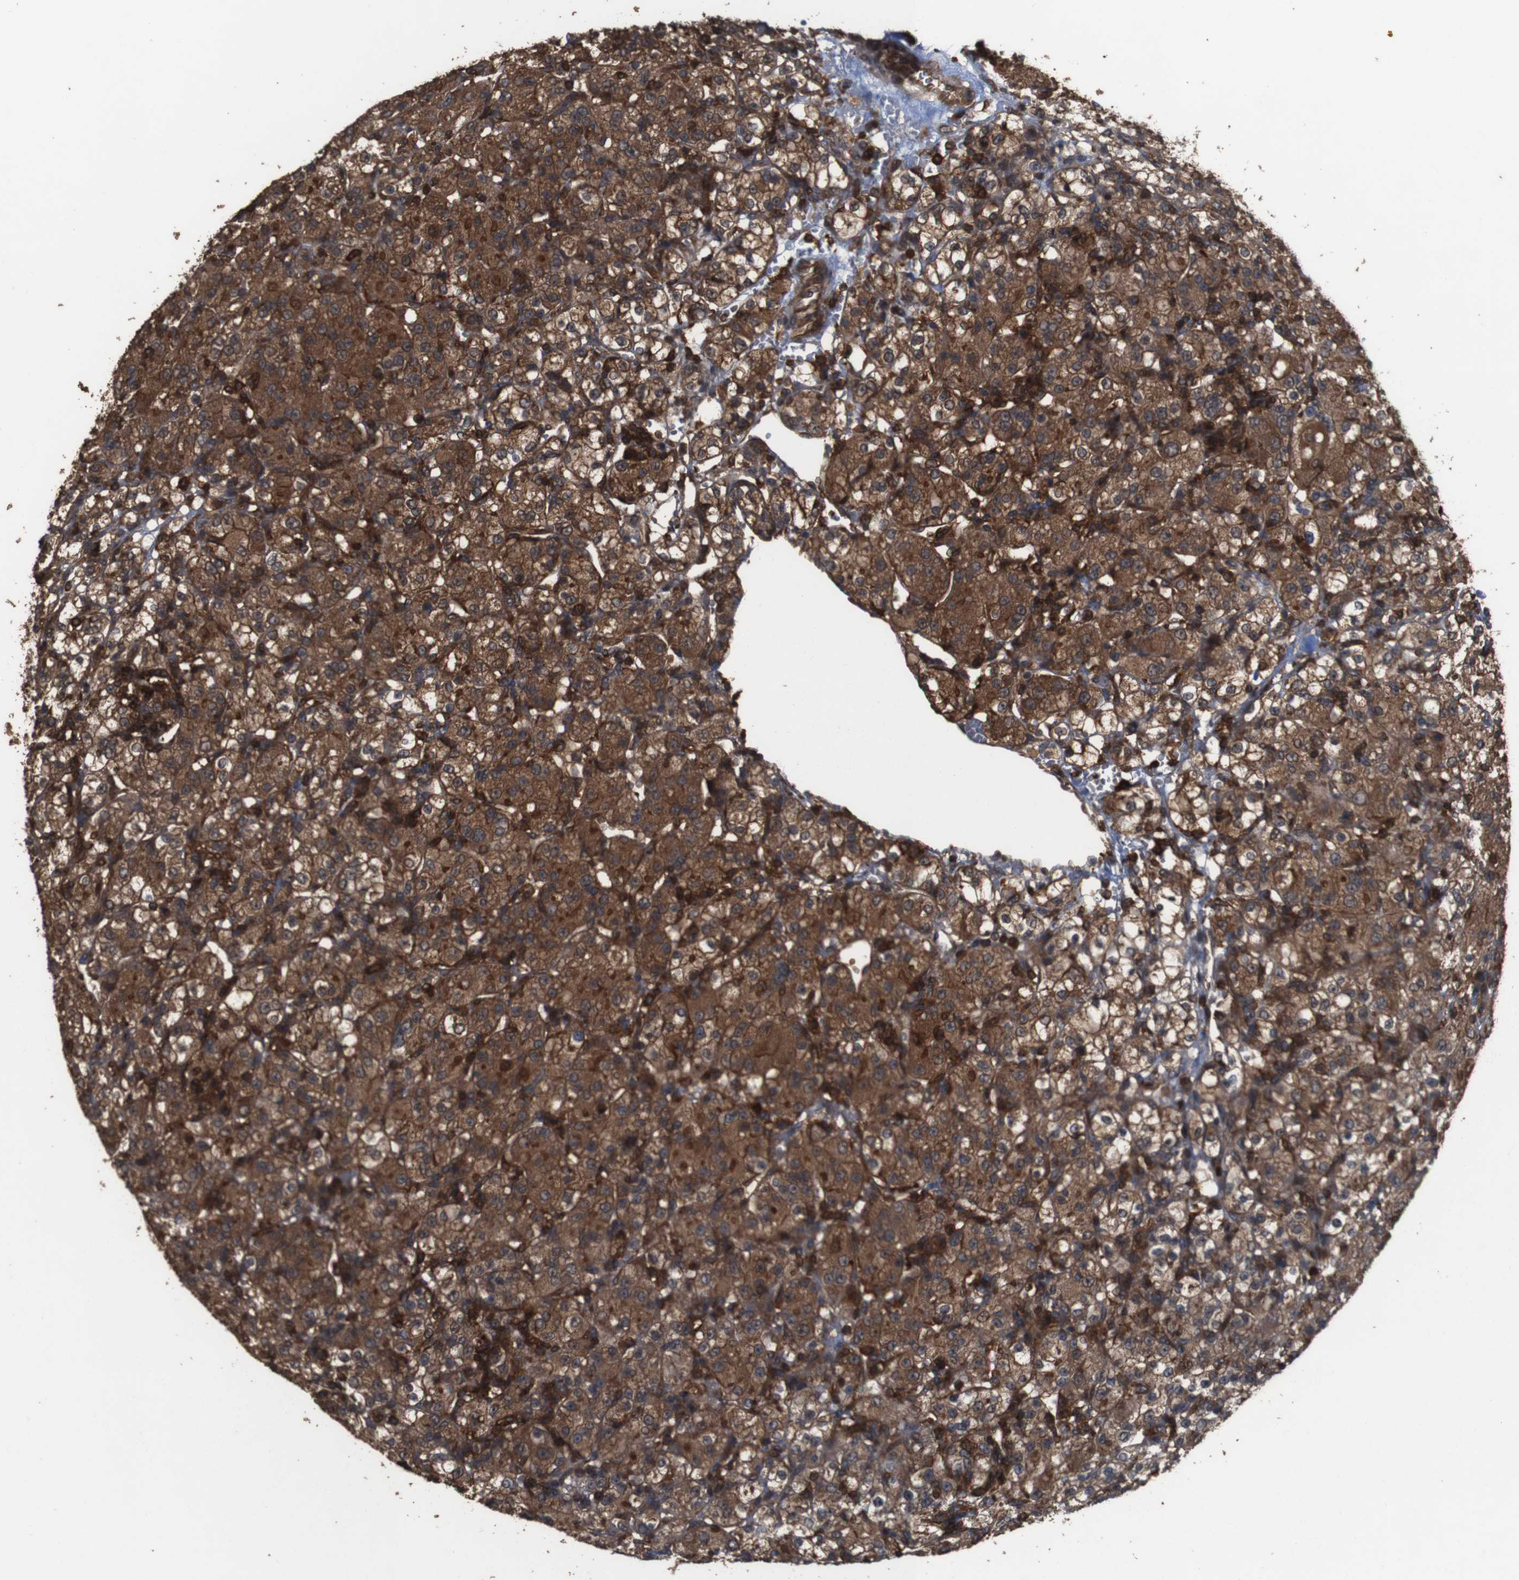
{"staining": {"intensity": "strong", "quantity": ">75%", "location": "cytoplasmic/membranous"}, "tissue": "renal cancer", "cell_type": "Tumor cells", "image_type": "cancer", "snomed": [{"axis": "morphology", "description": "Normal tissue, NOS"}, {"axis": "morphology", "description": "Adenocarcinoma, NOS"}, {"axis": "topography", "description": "Kidney"}], "caption": "Renal cancer stained with DAB immunohistochemistry demonstrates high levels of strong cytoplasmic/membranous expression in approximately >75% of tumor cells. The staining was performed using DAB, with brown indicating positive protein expression. Nuclei are stained blue with hematoxylin.", "gene": "BAG4", "patient": {"sex": "male", "age": 61}}